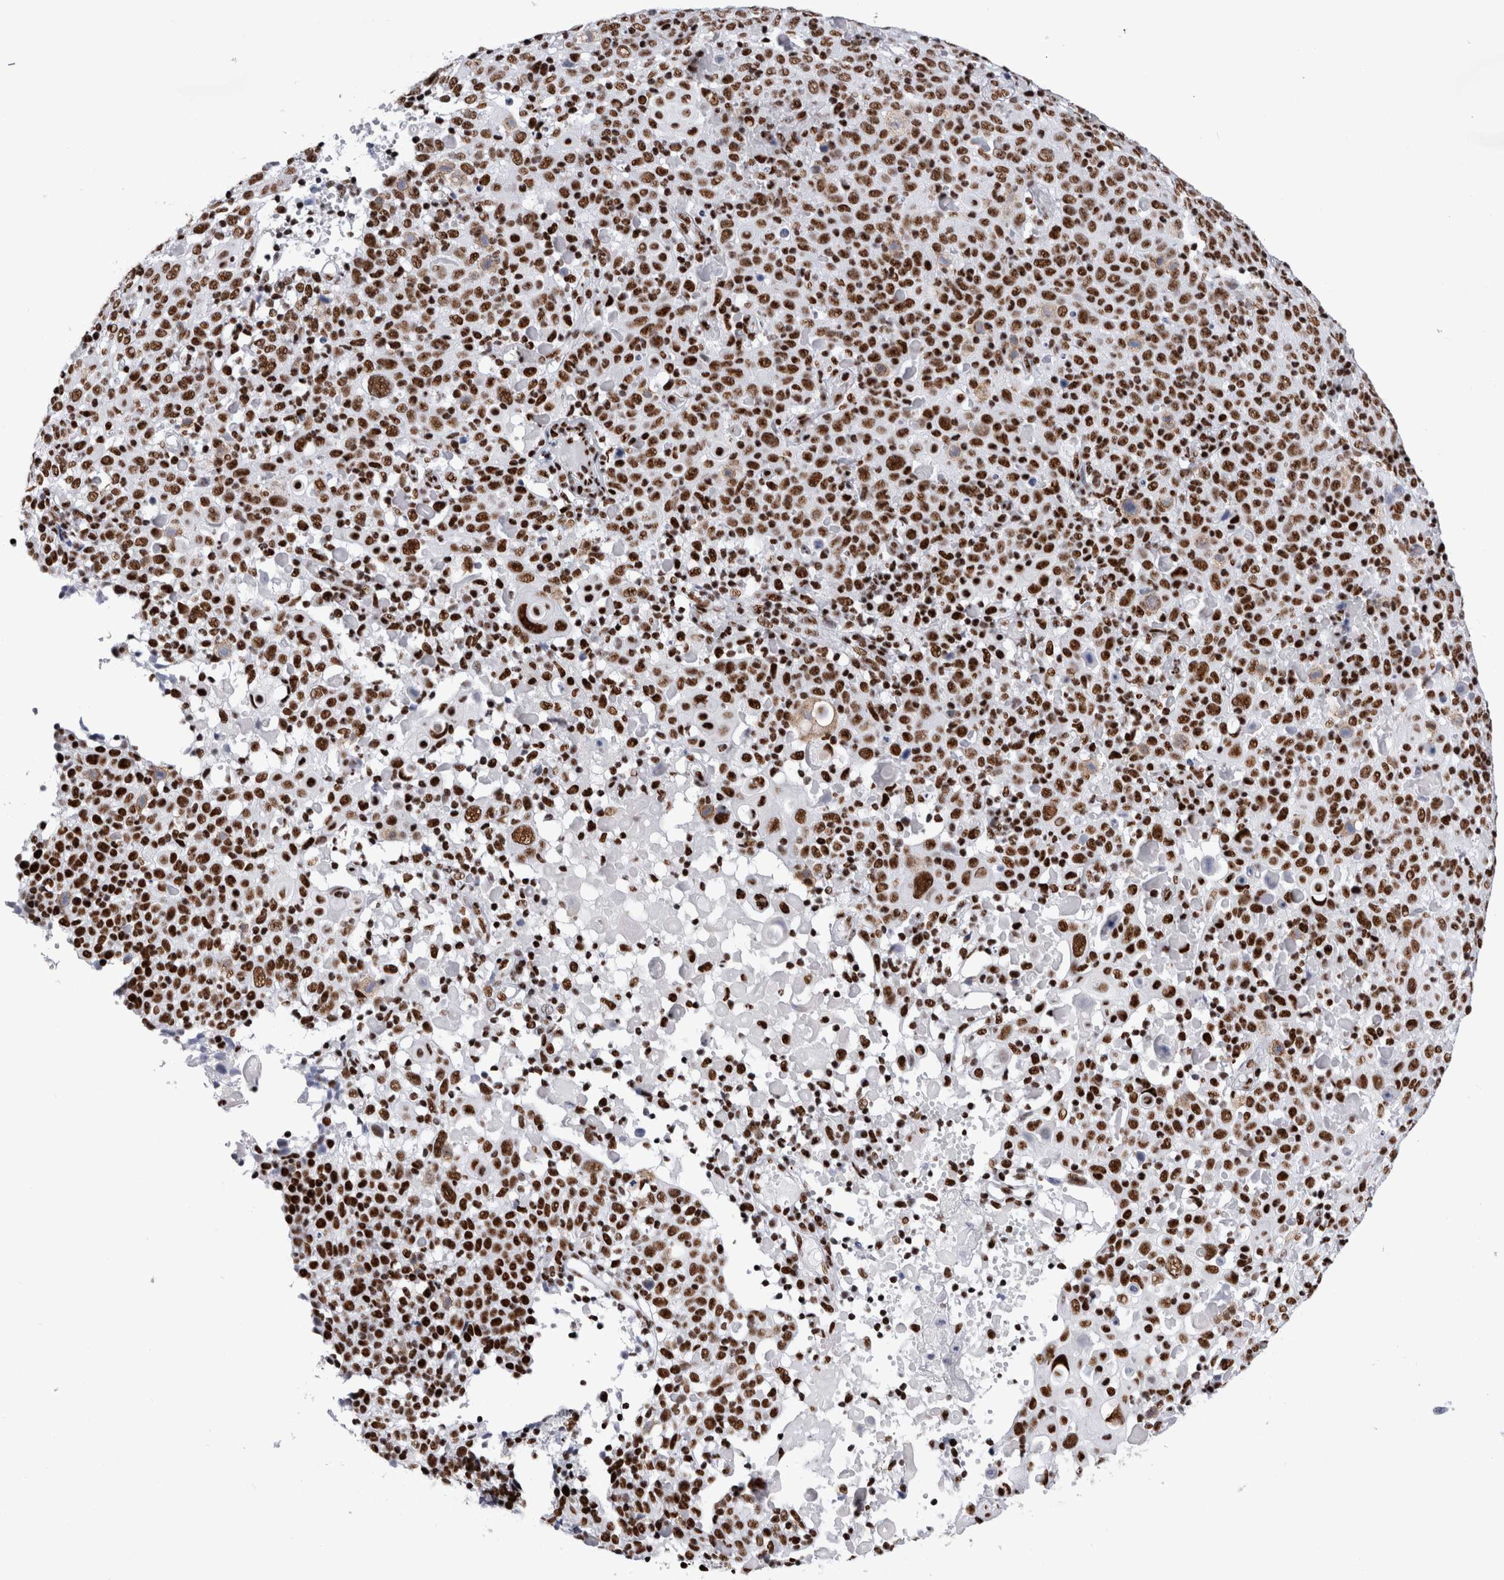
{"staining": {"intensity": "strong", "quantity": ">75%", "location": "nuclear"}, "tissue": "cervical cancer", "cell_type": "Tumor cells", "image_type": "cancer", "snomed": [{"axis": "morphology", "description": "Squamous cell carcinoma, NOS"}, {"axis": "topography", "description": "Cervix"}], "caption": "An immunohistochemistry (IHC) histopathology image of tumor tissue is shown. Protein staining in brown highlights strong nuclear positivity in cervical squamous cell carcinoma within tumor cells.", "gene": "RBM6", "patient": {"sex": "female", "age": 74}}